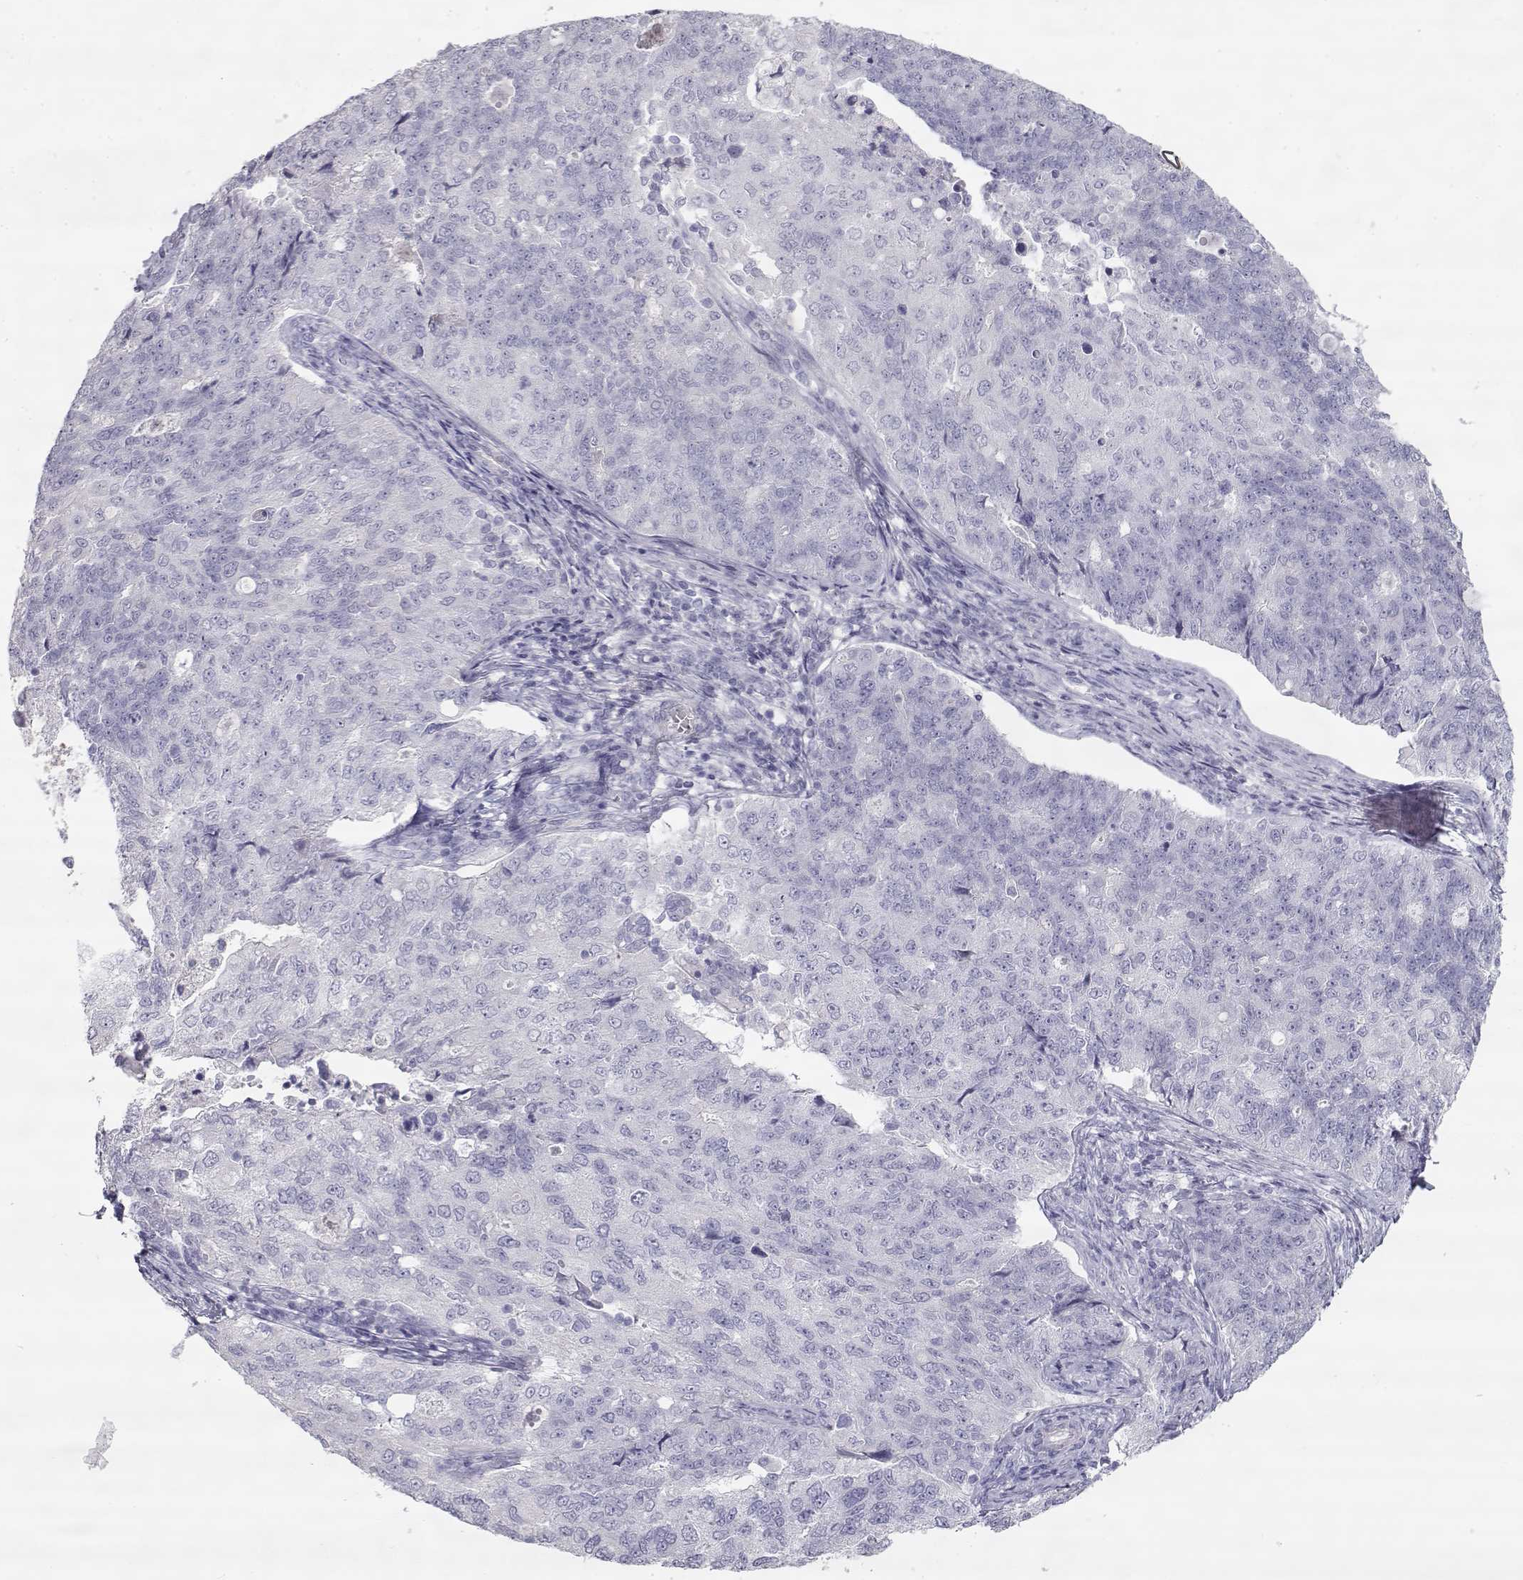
{"staining": {"intensity": "negative", "quantity": "none", "location": "none"}, "tissue": "endometrial cancer", "cell_type": "Tumor cells", "image_type": "cancer", "snomed": [{"axis": "morphology", "description": "Adenocarcinoma, NOS"}, {"axis": "topography", "description": "Endometrium"}], "caption": "Immunohistochemistry (IHC) of endometrial adenocarcinoma demonstrates no staining in tumor cells.", "gene": "SLITRK3", "patient": {"sex": "female", "age": 43}}